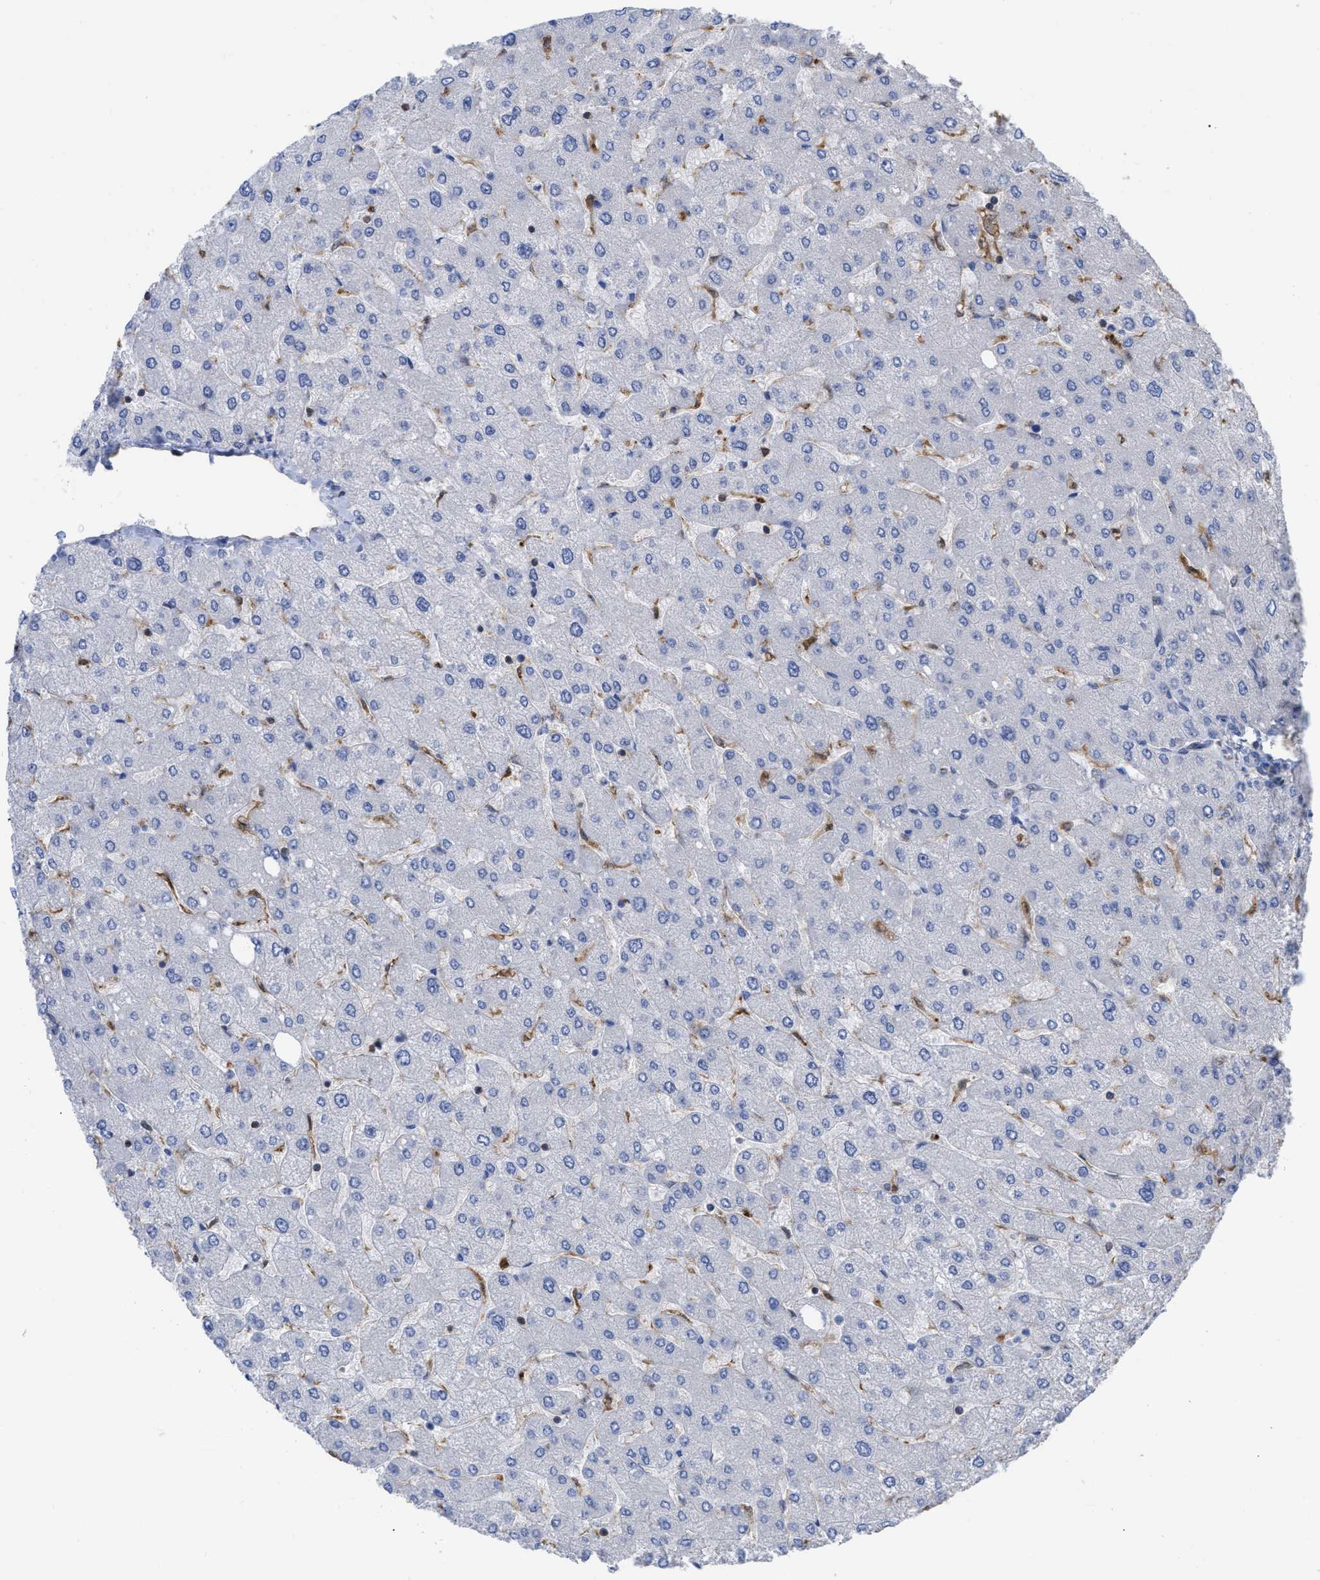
{"staining": {"intensity": "negative", "quantity": "none", "location": "none"}, "tissue": "liver", "cell_type": "Cholangiocytes", "image_type": "normal", "snomed": [{"axis": "morphology", "description": "Normal tissue, NOS"}, {"axis": "topography", "description": "Liver"}], "caption": "Liver stained for a protein using immunohistochemistry (IHC) demonstrates no staining cholangiocytes.", "gene": "GIMAP4", "patient": {"sex": "male", "age": 55}}